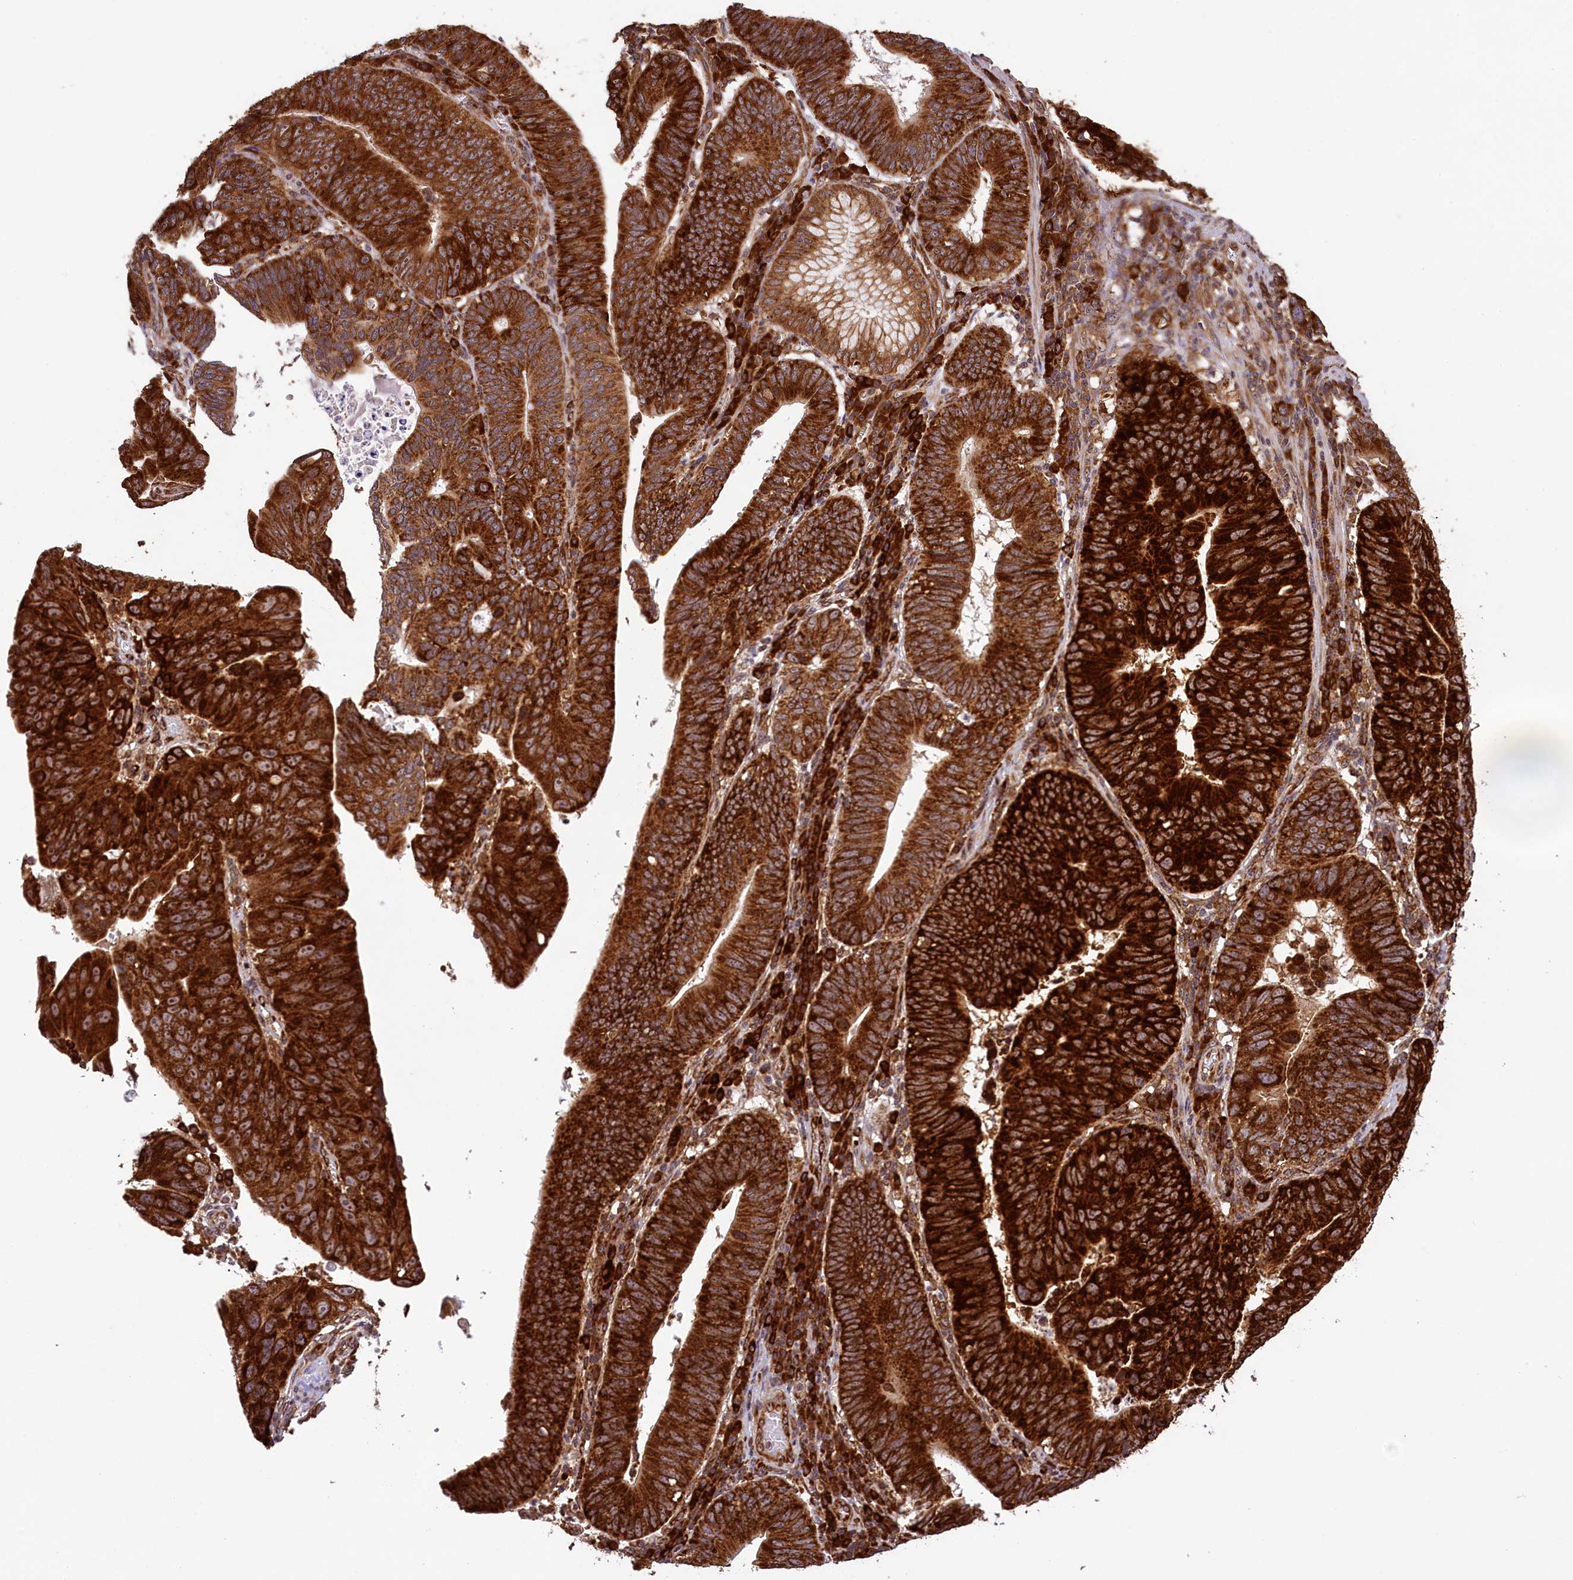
{"staining": {"intensity": "strong", "quantity": ">75%", "location": "cytoplasmic/membranous"}, "tissue": "stomach cancer", "cell_type": "Tumor cells", "image_type": "cancer", "snomed": [{"axis": "morphology", "description": "Adenocarcinoma, NOS"}, {"axis": "topography", "description": "Stomach"}], "caption": "Brown immunohistochemical staining in human stomach cancer reveals strong cytoplasmic/membranous staining in about >75% of tumor cells. The staining was performed using DAB to visualize the protein expression in brown, while the nuclei were stained in blue with hematoxylin (Magnification: 20x).", "gene": "LARP4", "patient": {"sex": "male", "age": 59}}